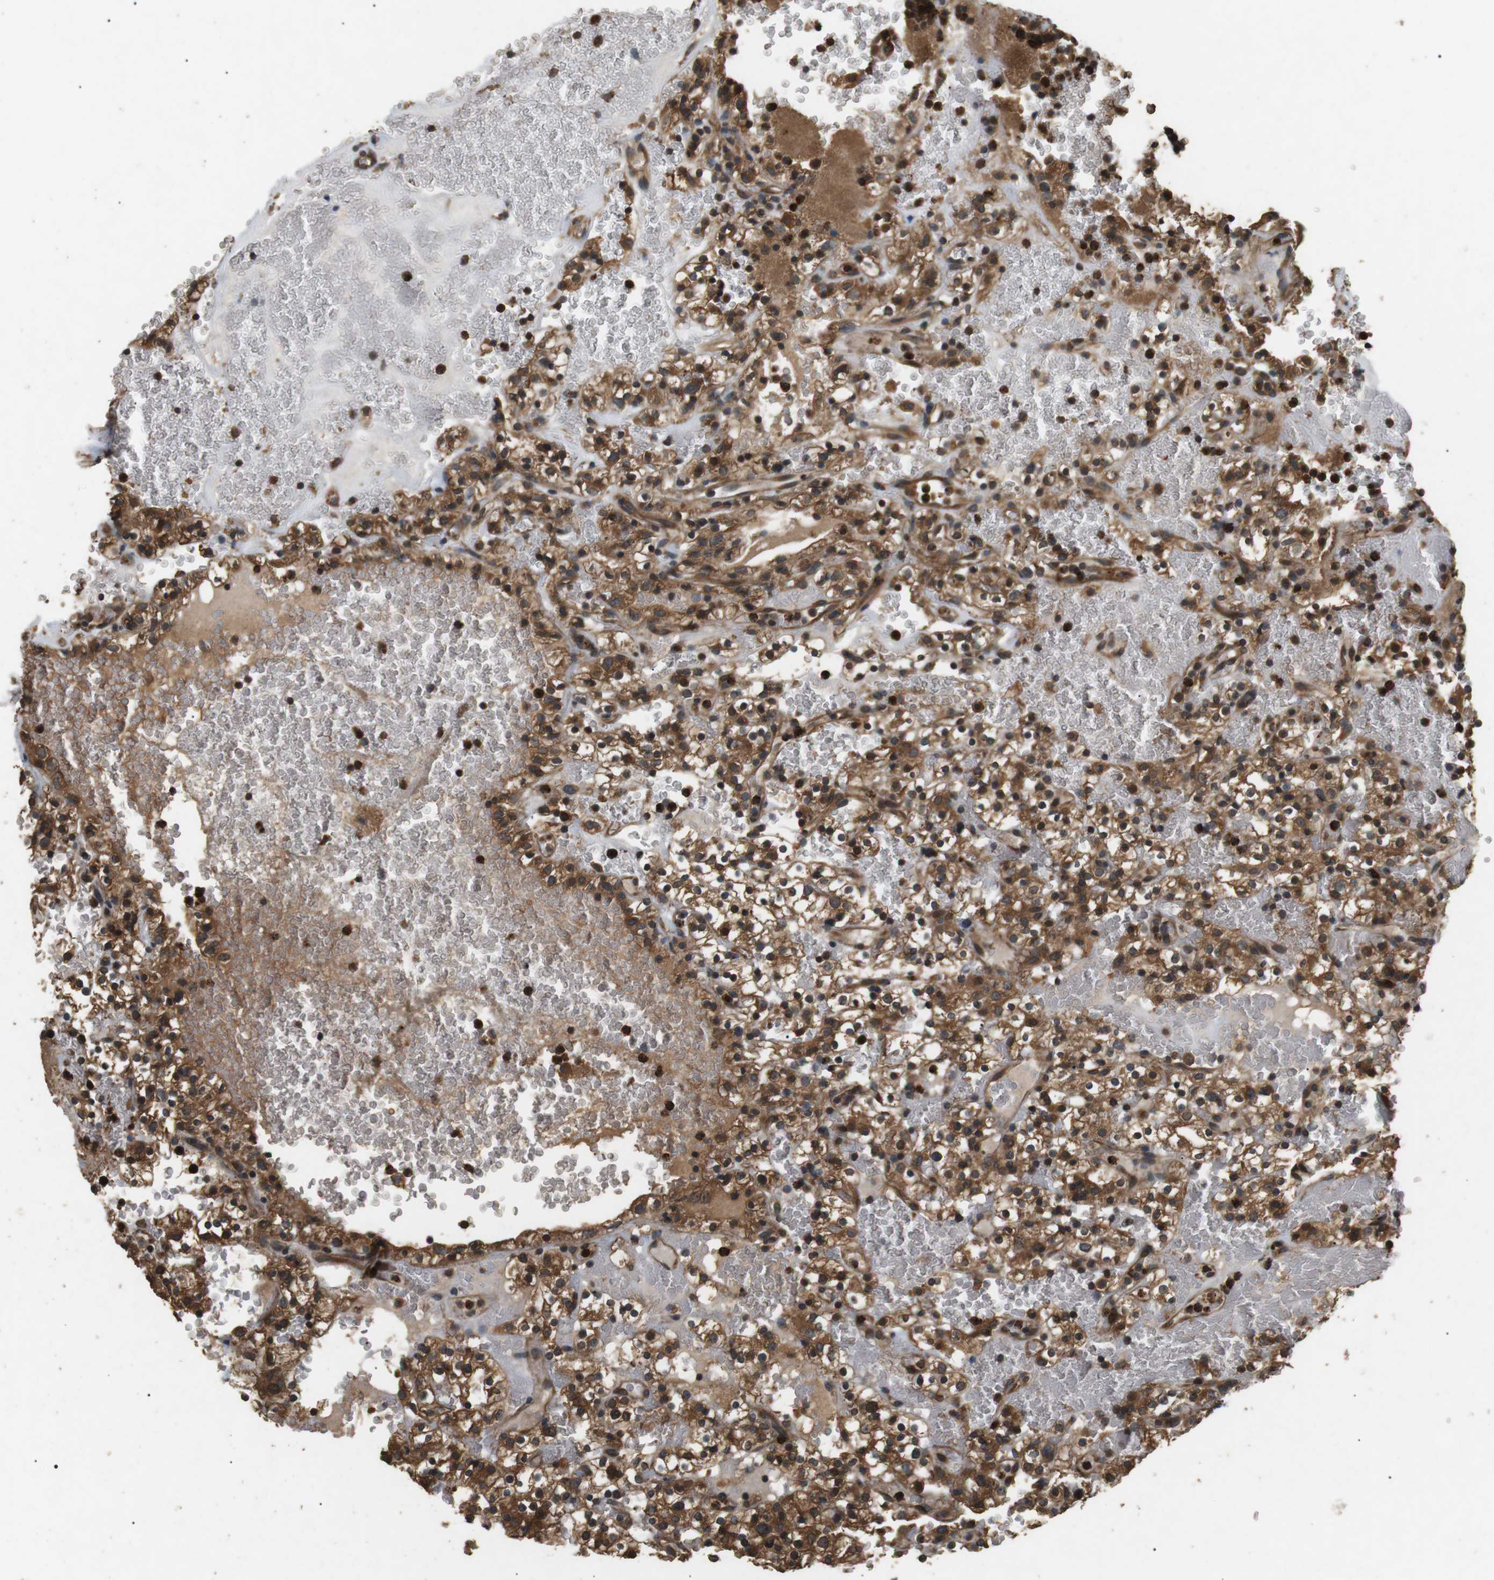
{"staining": {"intensity": "strong", "quantity": ">75%", "location": "cytoplasmic/membranous"}, "tissue": "renal cancer", "cell_type": "Tumor cells", "image_type": "cancer", "snomed": [{"axis": "morphology", "description": "Normal tissue, NOS"}, {"axis": "morphology", "description": "Adenocarcinoma, NOS"}, {"axis": "topography", "description": "Kidney"}], "caption": "This is an image of IHC staining of adenocarcinoma (renal), which shows strong staining in the cytoplasmic/membranous of tumor cells.", "gene": "TBC1D15", "patient": {"sex": "female", "age": 72}}